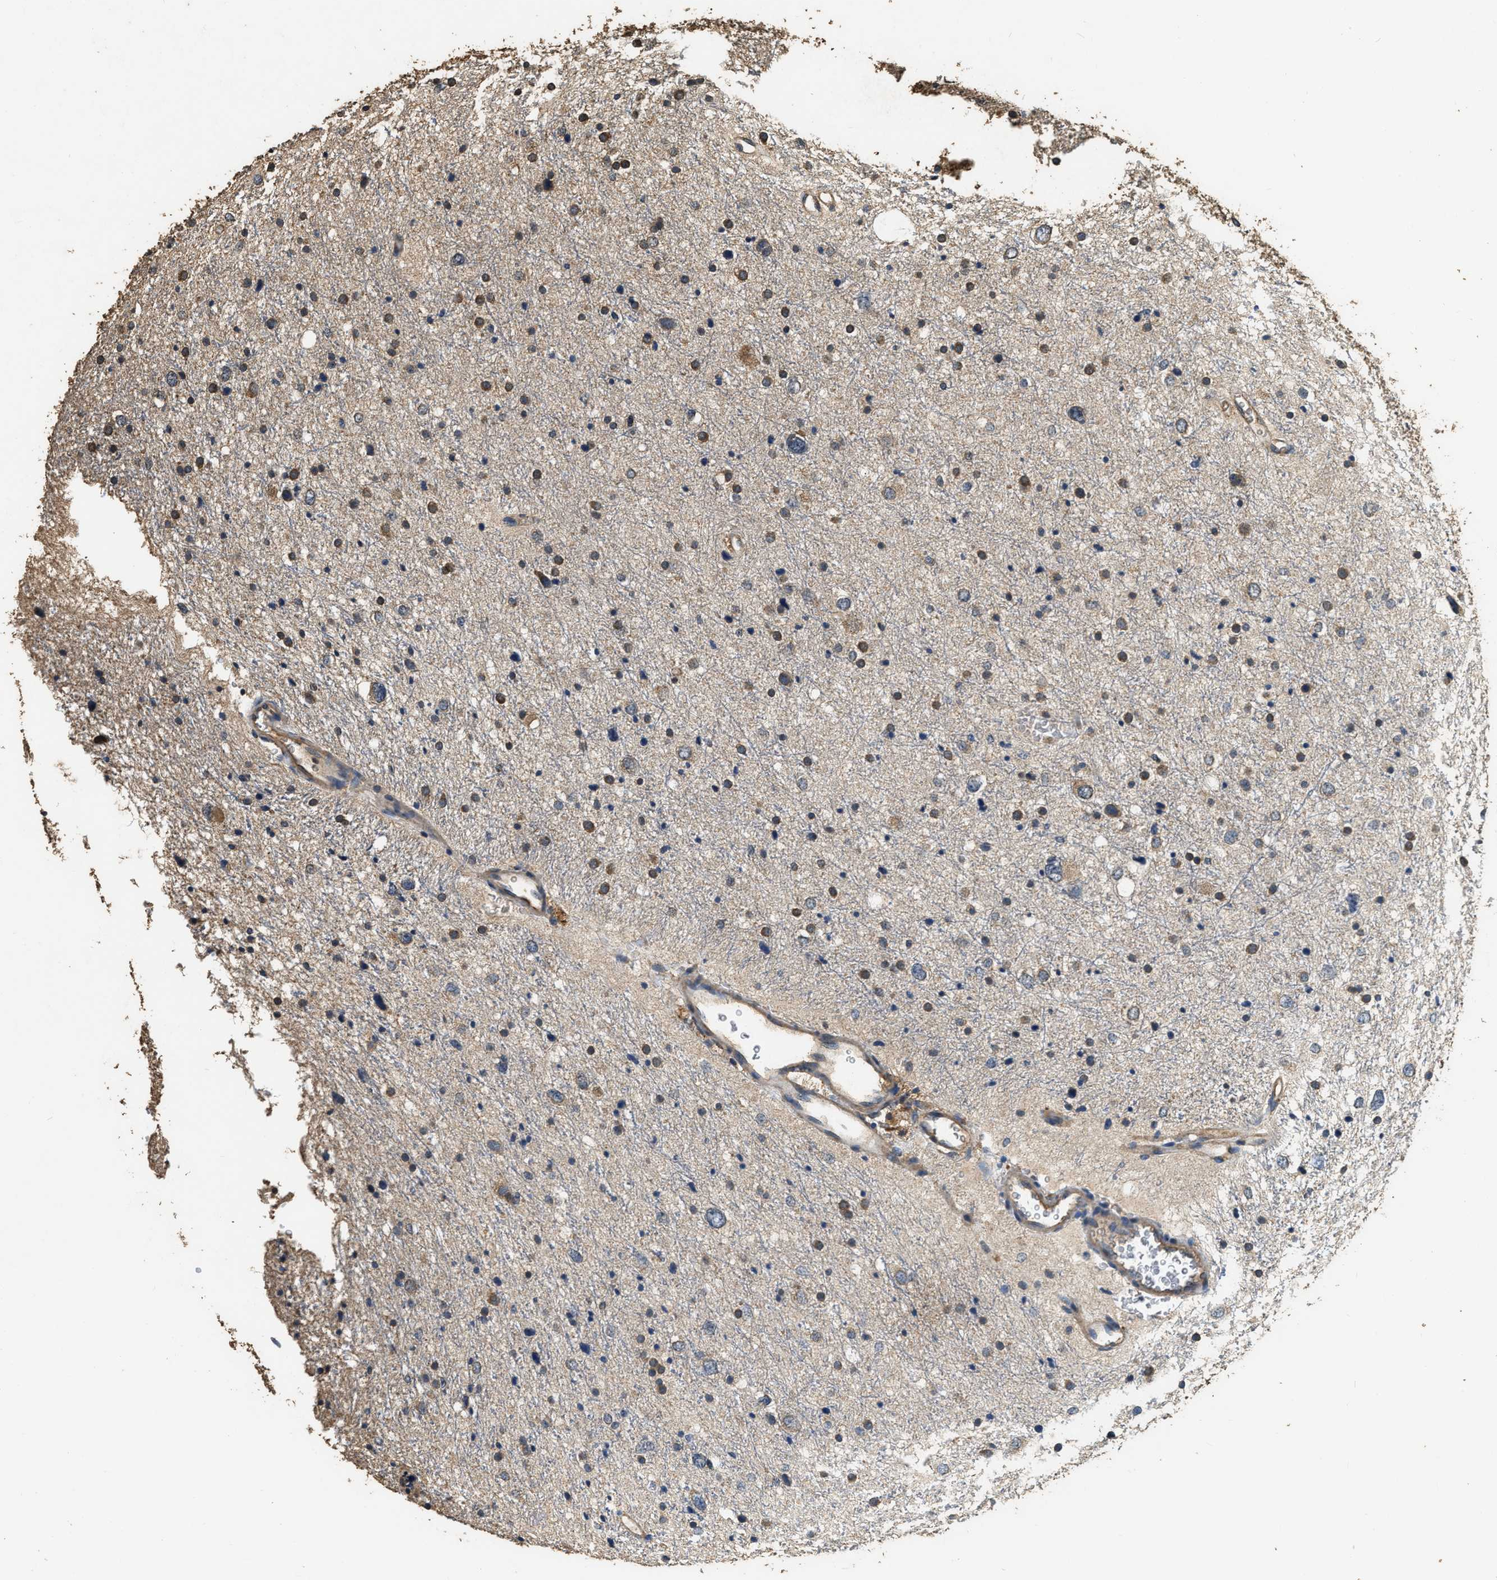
{"staining": {"intensity": "moderate", "quantity": "25%-75%", "location": "cytoplasmic/membranous"}, "tissue": "glioma", "cell_type": "Tumor cells", "image_type": "cancer", "snomed": [{"axis": "morphology", "description": "Glioma, malignant, Low grade"}, {"axis": "topography", "description": "Brain"}], "caption": "A high-resolution micrograph shows IHC staining of glioma, which exhibits moderate cytoplasmic/membranous expression in about 25%-75% of tumor cells. (DAB (3,3'-diaminobenzidine) IHC with brightfield microscopy, high magnification).", "gene": "MIB1", "patient": {"sex": "female", "age": 37}}